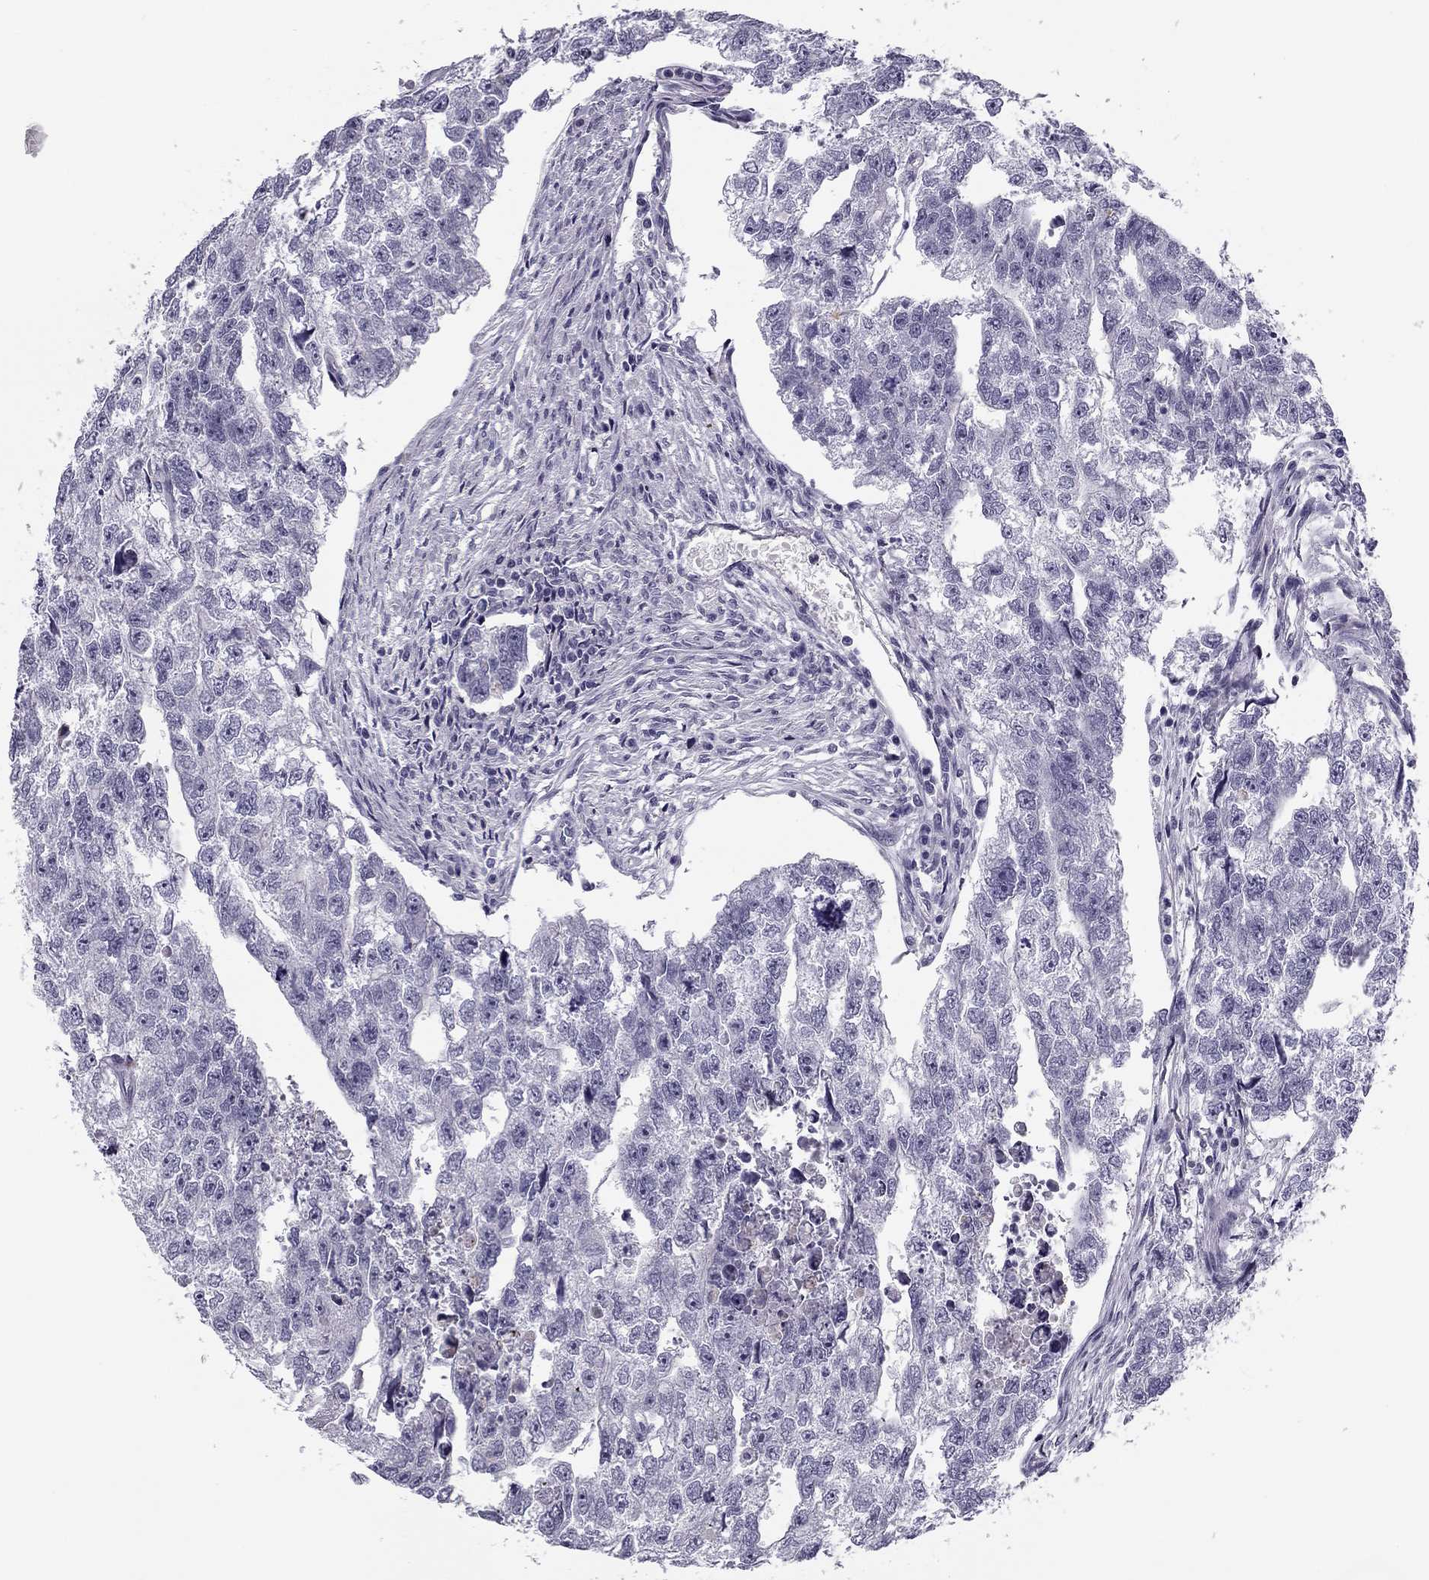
{"staining": {"intensity": "negative", "quantity": "none", "location": "none"}, "tissue": "testis cancer", "cell_type": "Tumor cells", "image_type": "cancer", "snomed": [{"axis": "morphology", "description": "Carcinoma, Embryonal, NOS"}, {"axis": "morphology", "description": "Teratoma, malignant, NOS"}, {"axis": "topography", "description": "Testis"}], "caption": "Protein analysis of testis embryonal carcinoma demonstrates no significant positivity in tumor cells. (Brightfield microscopy of DAB immunohistochemistry (IHC) at high magnification).", "gene": "MC5R", "patient": {"sex": "male", "age": 44}}